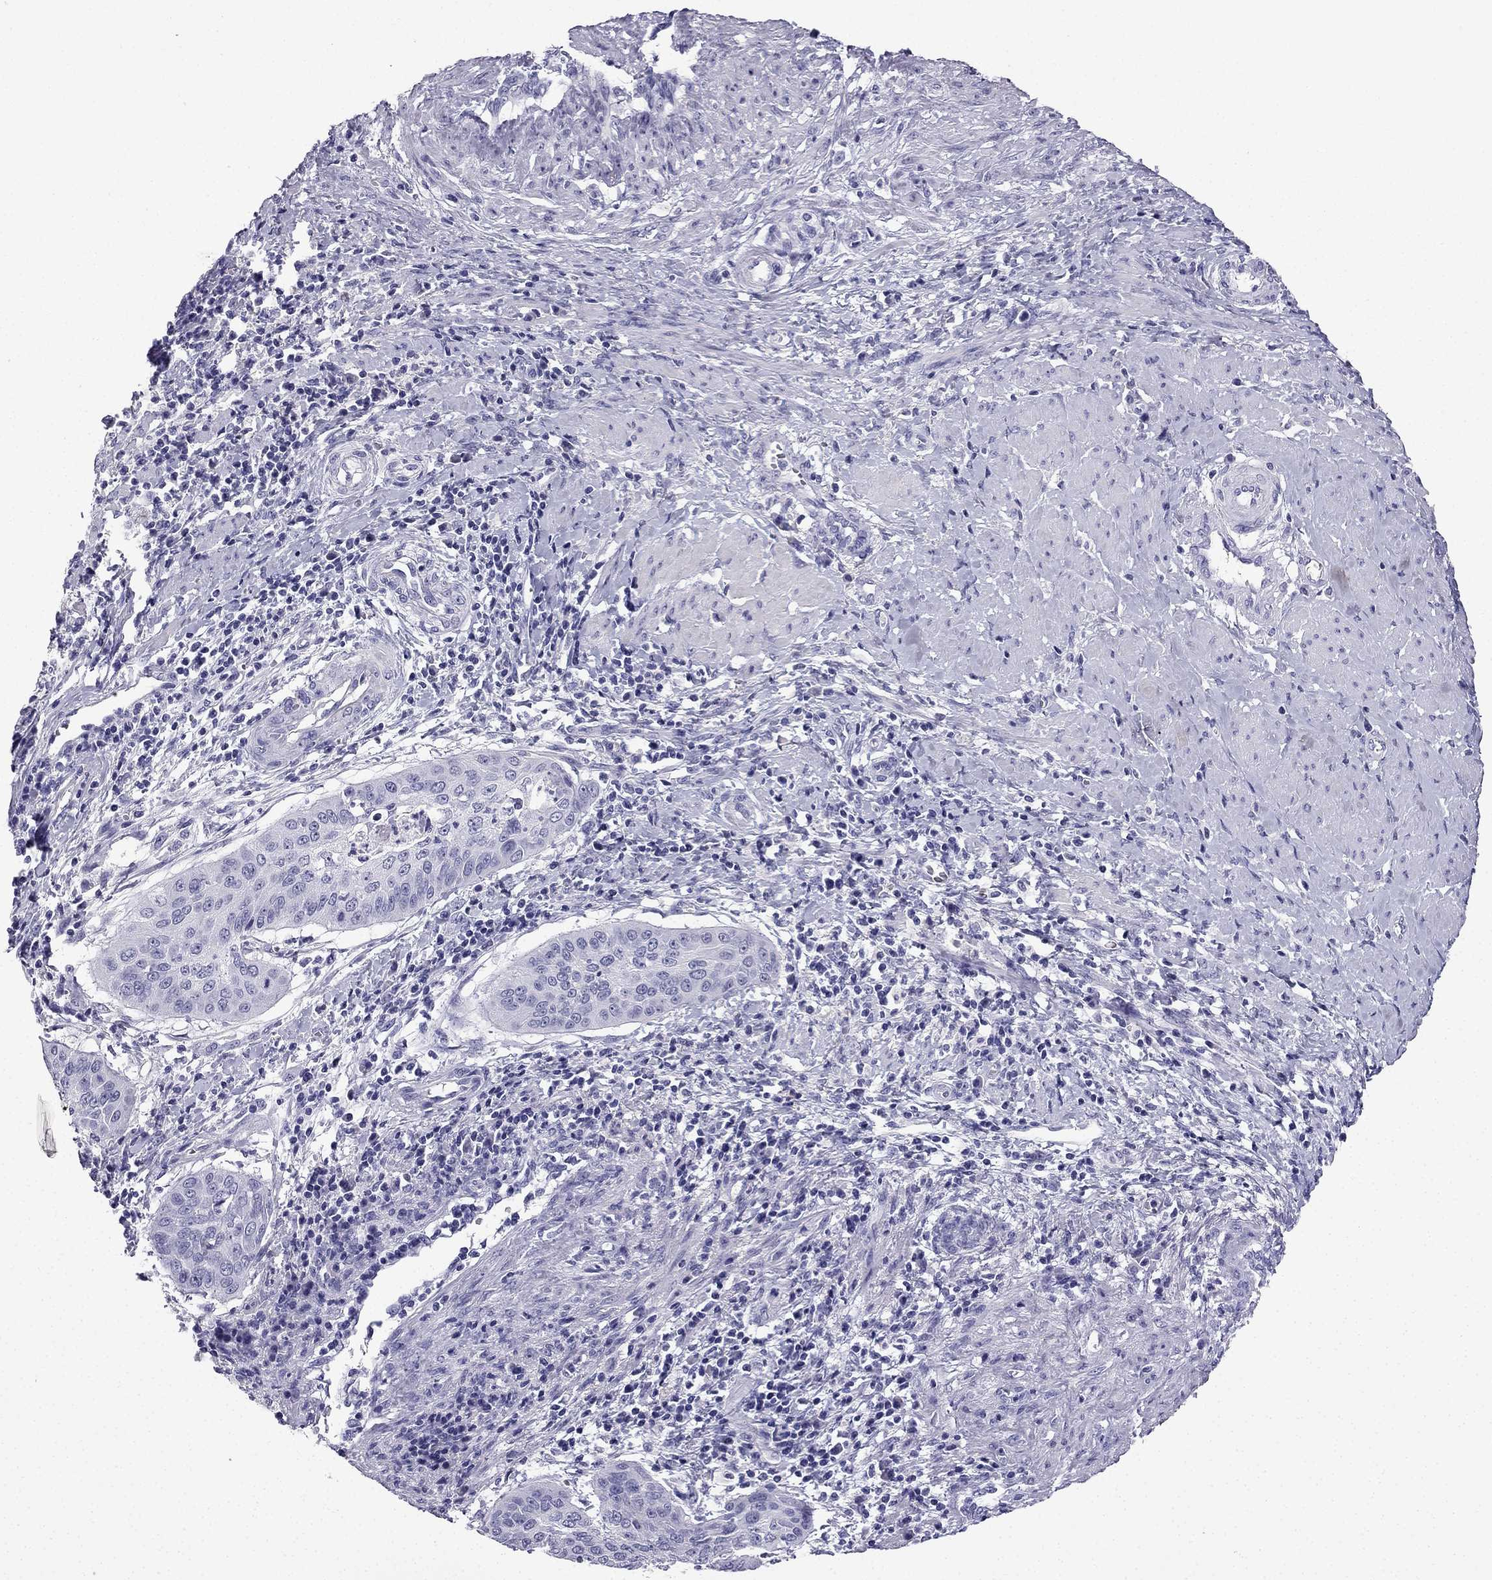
{"staining": {"intensity": "negative", "quantity": "none", "location": "none"}, "tissue": "cervical cancer", "cell_type": "Tumor cells", "image_type": "cancer", "snomed": [{"axis": "morphology", "description": "Squamous cell carcinoma, NOS"}, {"axis": "topography", "description": "Cervix"}], "caption": "Tumor cells are negative for protein expression in human squamous cell carcinoma (cervical).", "gene": "NPTX1", "patient": {"sex": "female", "age": 39}}